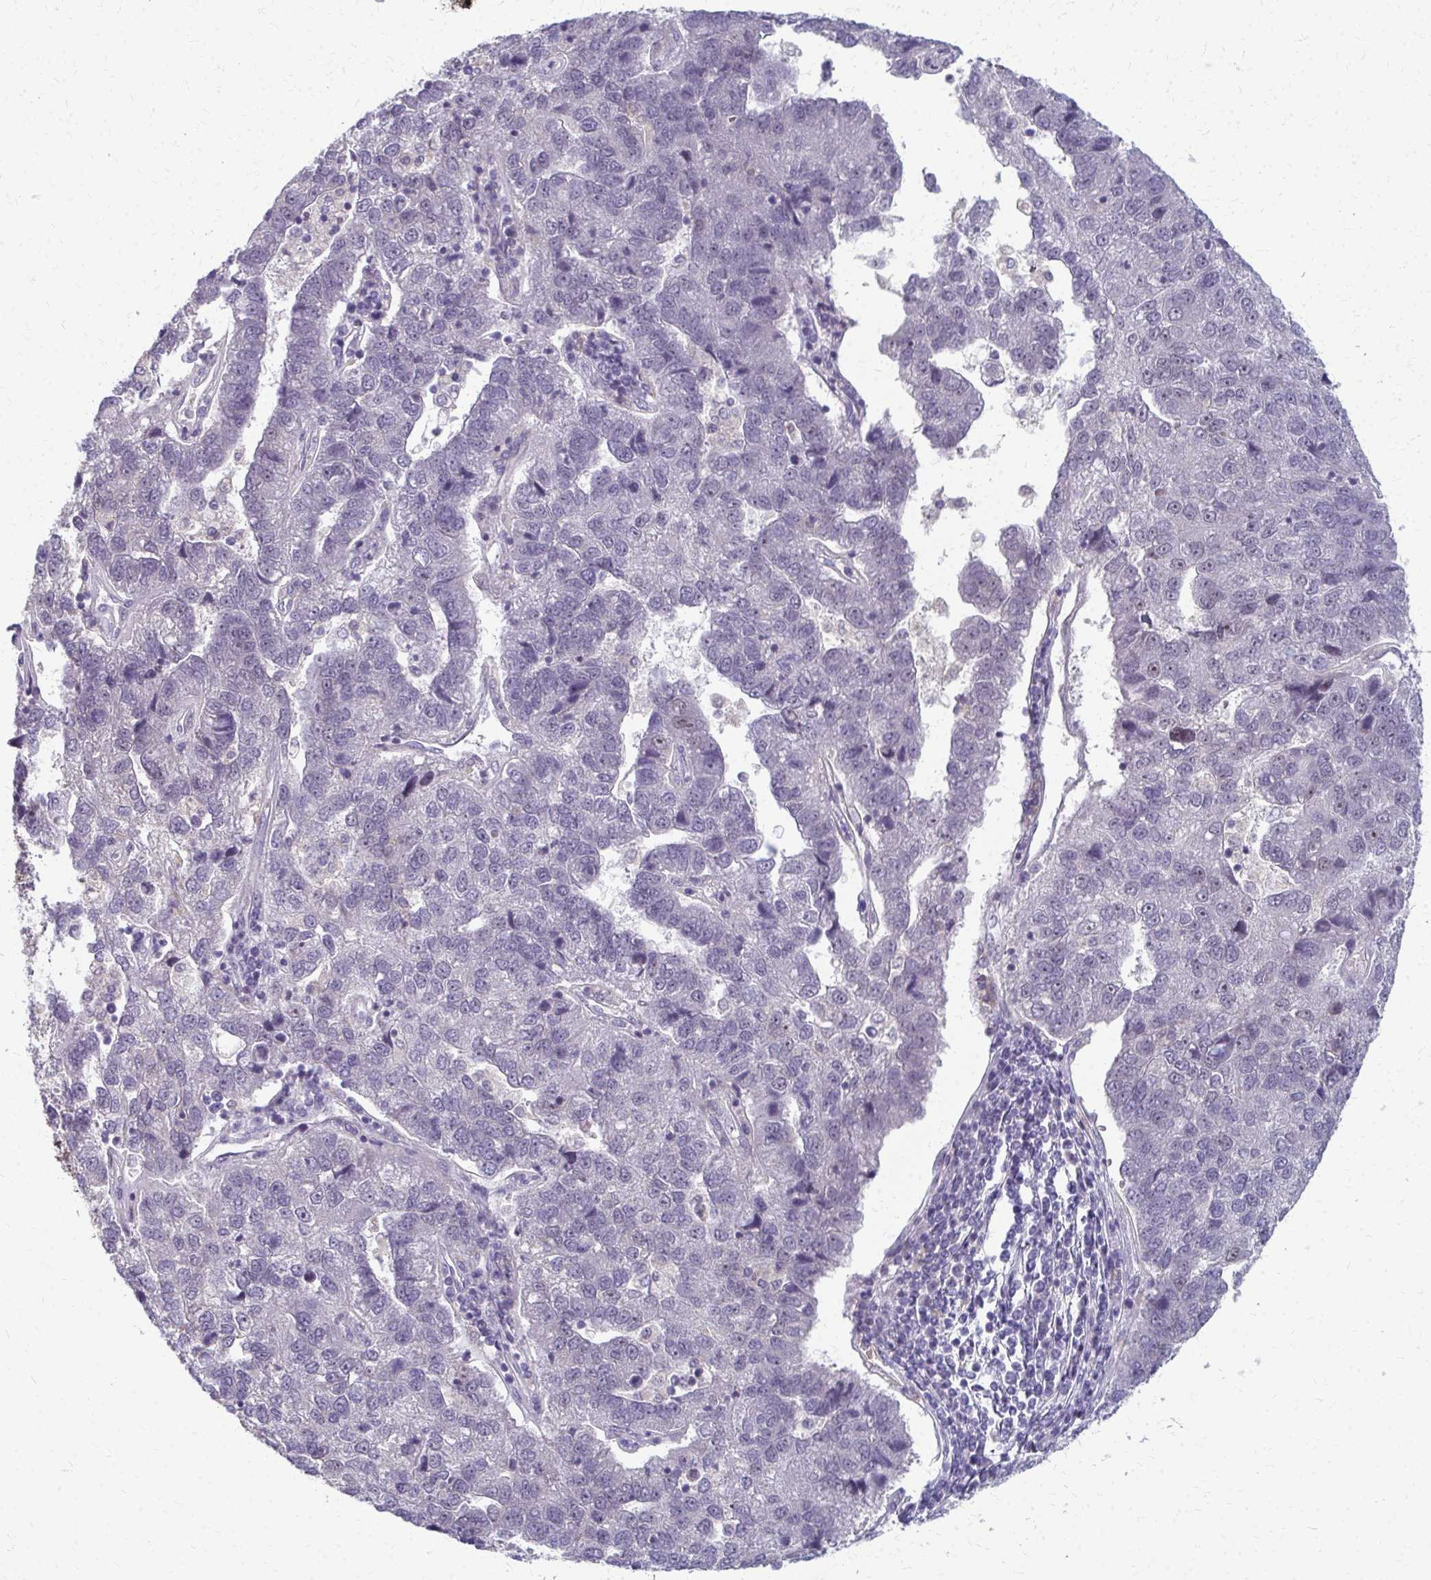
{"staining": {"intensity": "negative", "quantity": "none", "location": "none"}, "tissue": "pancreatic cancer", "cell_type": "Tumor cells", "image_type": "cancer", "snomed": [{"axis": "morphology", "description": "Adenocarcinoma, NOS"}, {"axis": "topography", "description": "Pancreas"}], "caption": "There is no significant expression in tumor cells of pancreatic cancer (adenocarcinoma).", "gene": "NUDT16", "patient": {"sex": "female", "age": 61}}